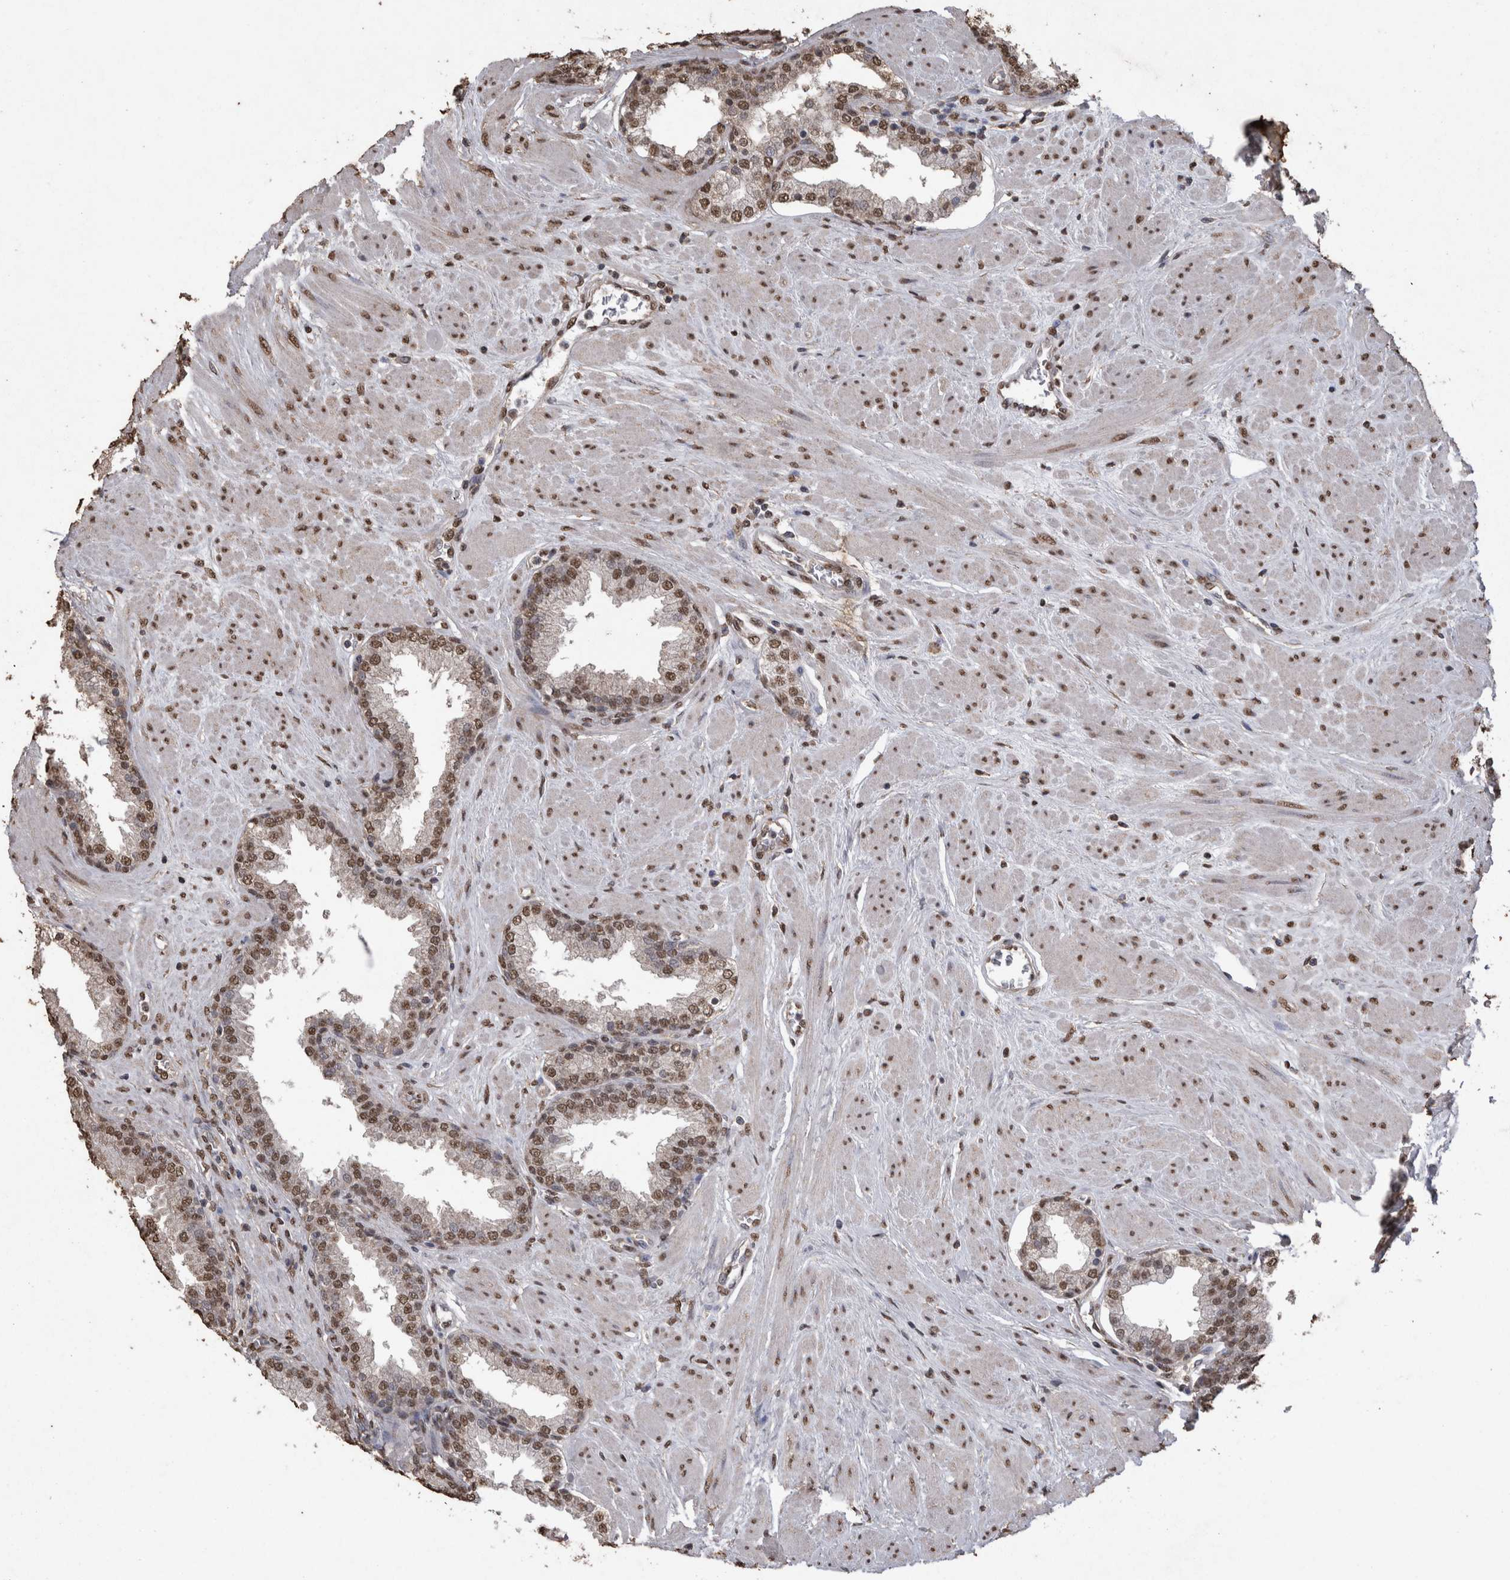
{"staining": {"intensity": "moderate", "quantity": ">75%", "location": "nuclear"}, "tissue": "prostate", "cell_type": "Glandular cells", "image_type": "normal", "snomed": [{"axis": "morphology", "description": "Normal tissue, NOS"}, {"axis": "topography", "description": "Prostate"}], "caption": "Prostate stained with DAB immunohistochemistry reveals medium levels of moderate nuclear staining in about >75% of glandular cells.", "gene": "SMAD7", "patient": {"sex": "male", "age": 51}}